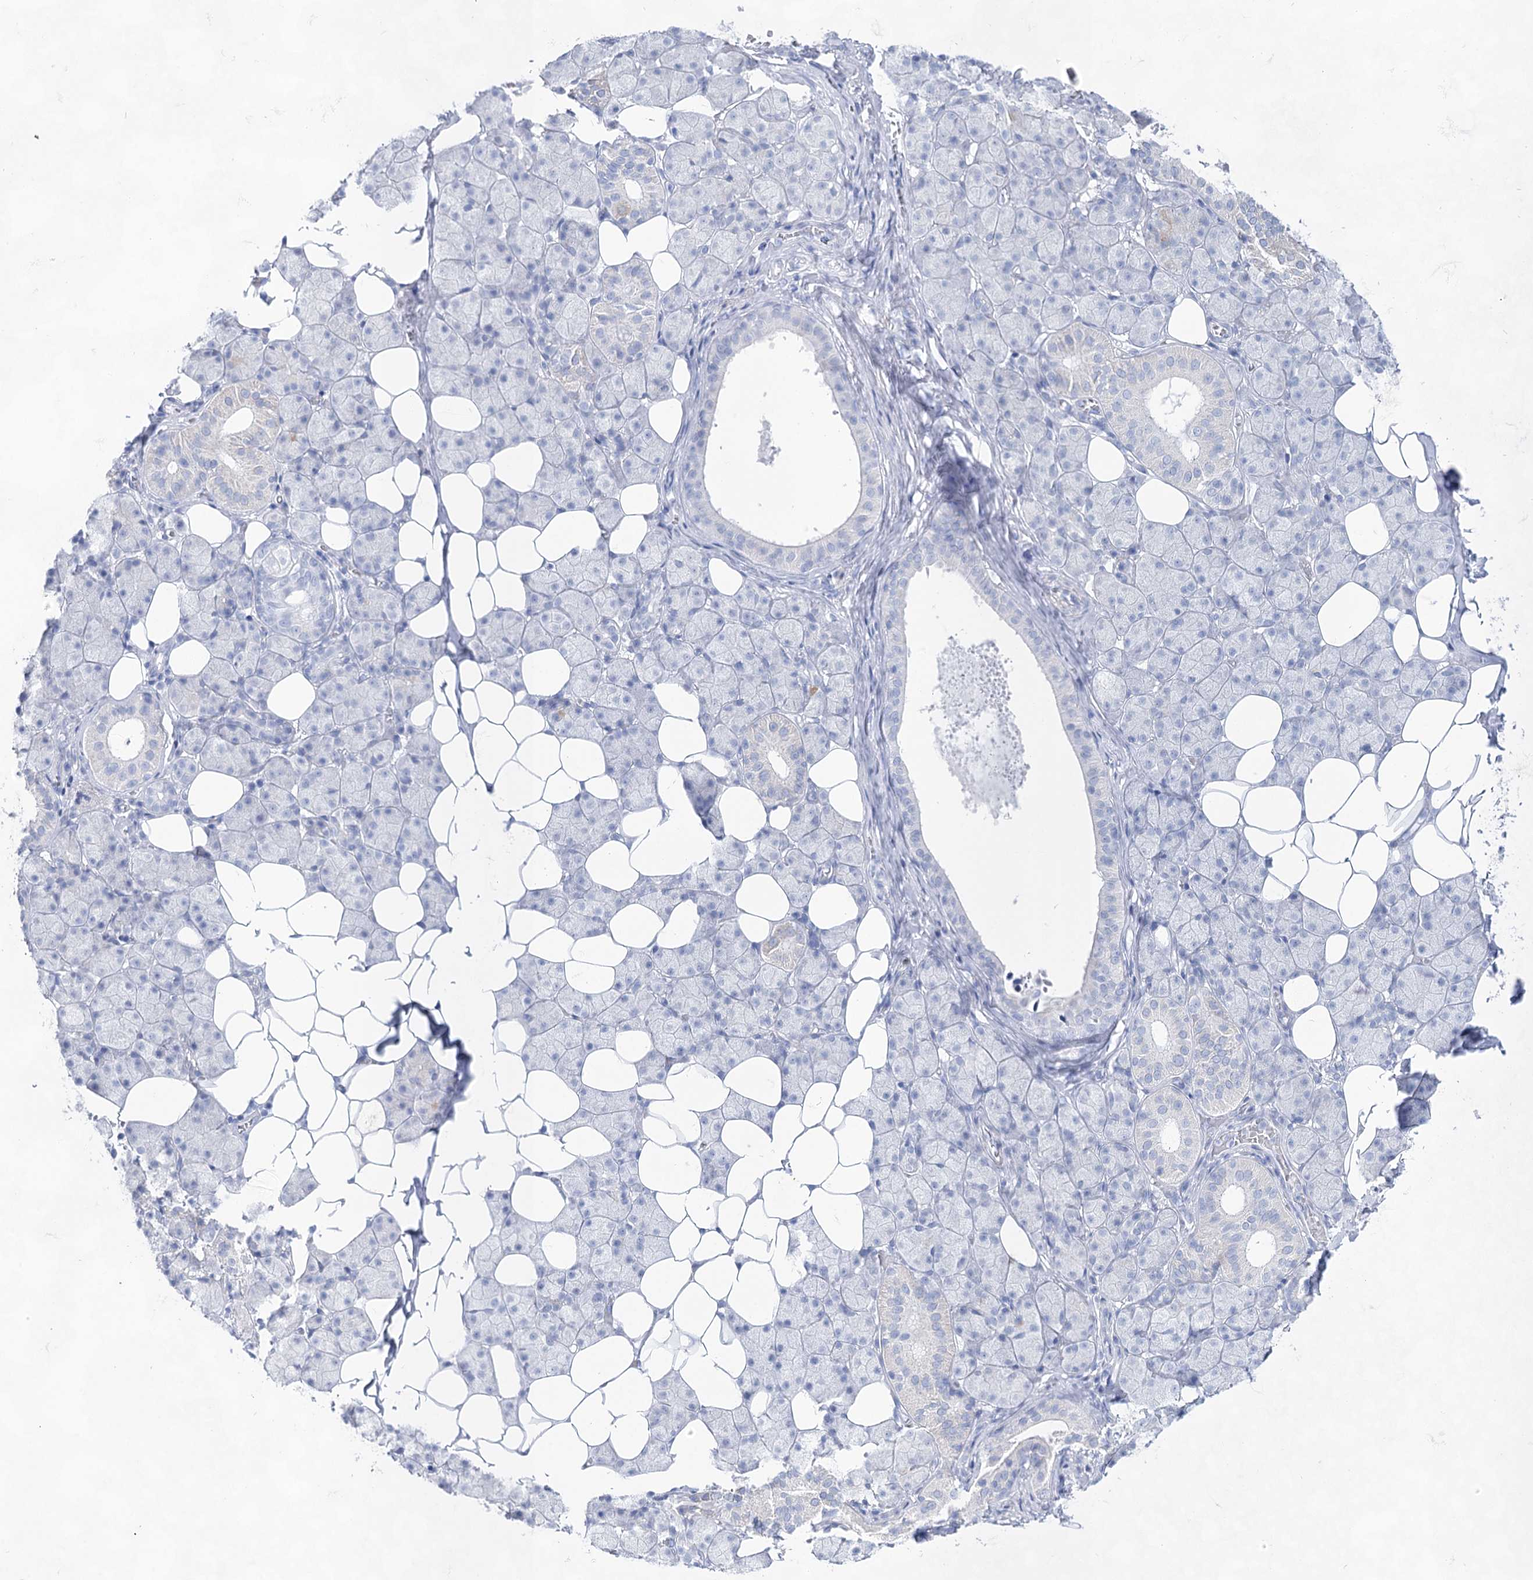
{"staining": {"intensity": "weak", "quantity": "<25%", "location": "cytoplasmic/membranous"}, "tissue": "salivary gland", "cell_type": "Glandular cells", "image_type": "normal", "snomed": [{"axis": "morphology", "description": "Normal tissue, NOS"}, {"axis": "topography", "description": "Salivary gland"}], "caption": "Immunohistochemistry photomicrograph of unremarkable human salivary gland stained for a protein (brown), which demonstrates no expression in glandular cells.", "gene": "ACRV1", "patient": {"sex": "female", "age": 33}}